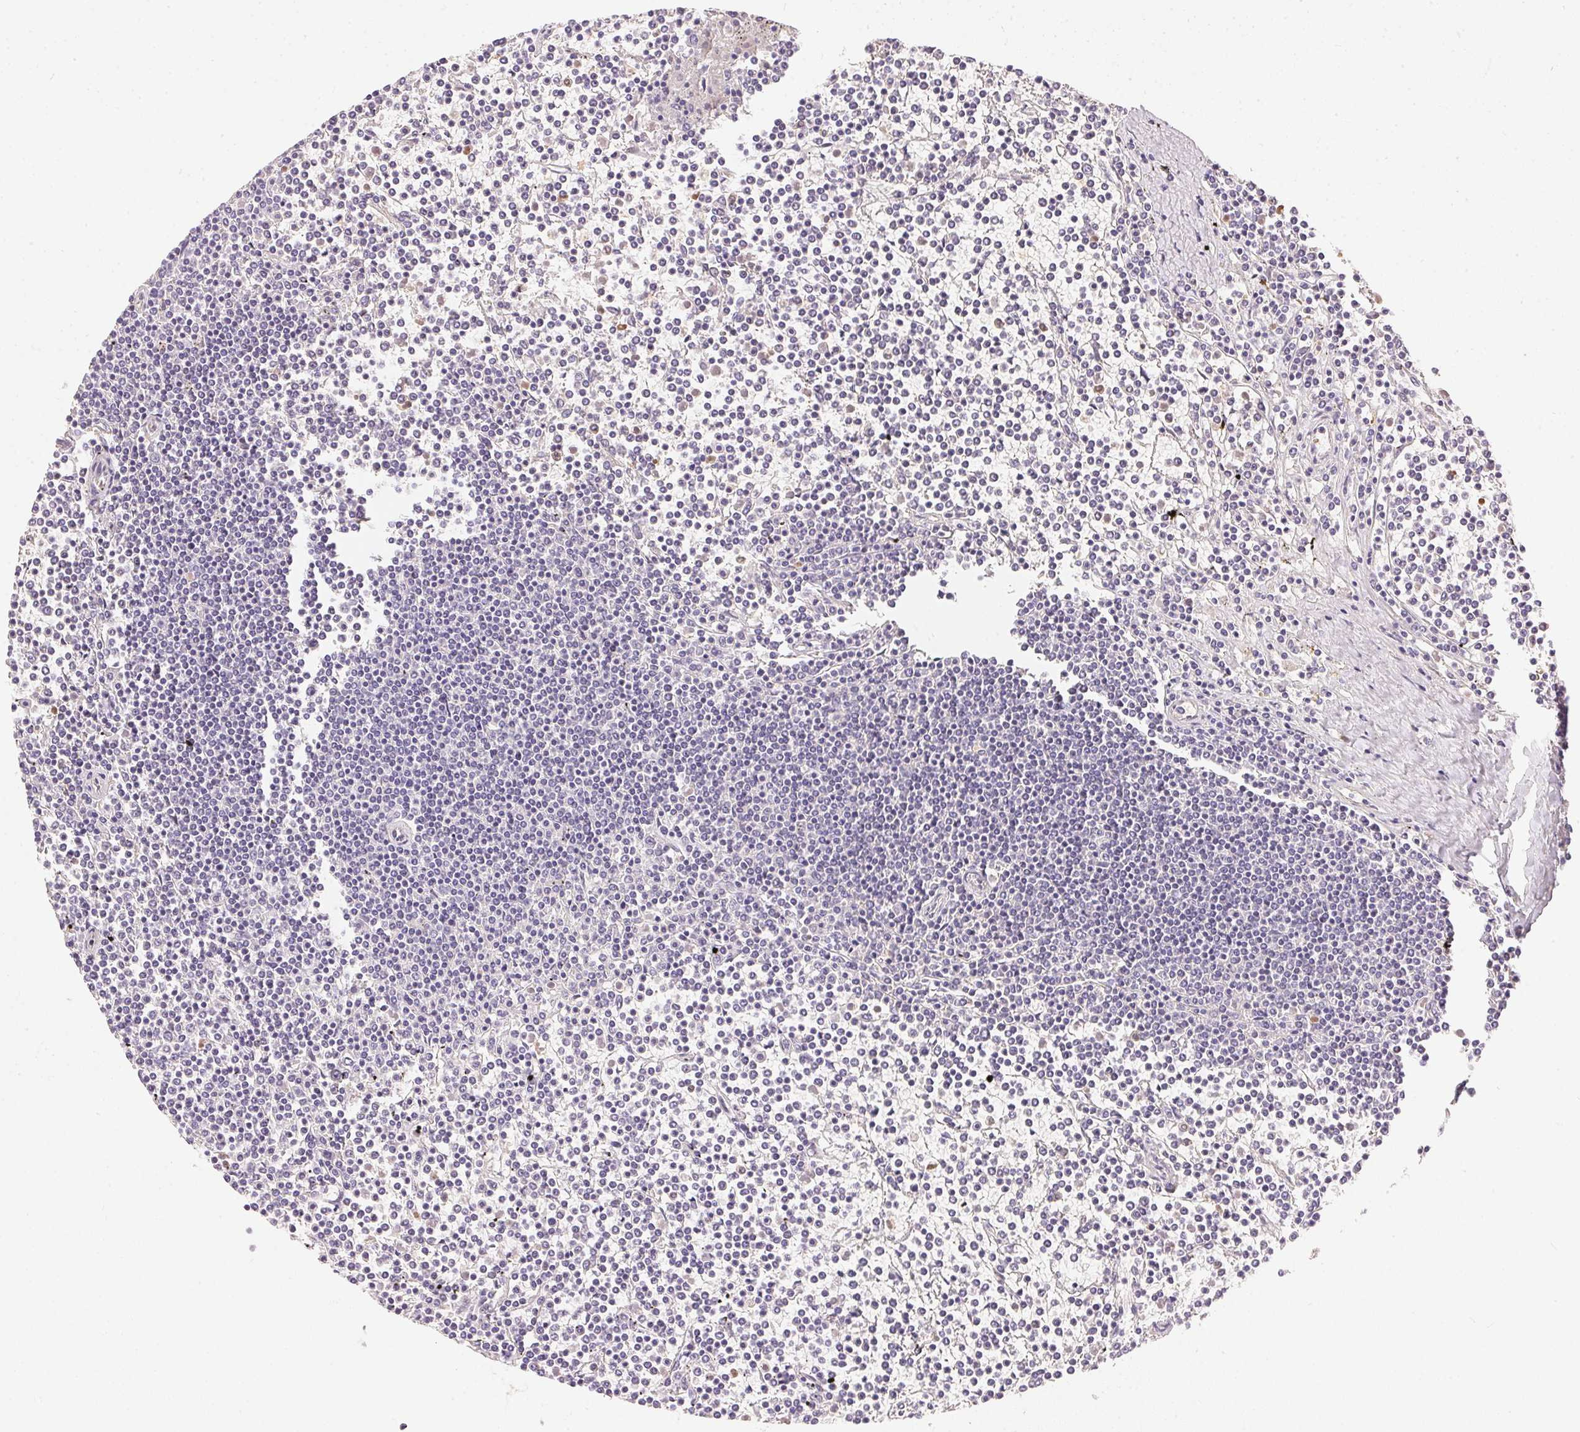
{"staining": {"intensity": "negative", "quantity": "none", "location": "none"}, "tissue": "lymphoma", "cell_type": "Tumor cells", "image_type": "cancer", "snomed": [{"axis": "morphology", "description": "Malignant lymphoma, non-Hodgkin's type, Low grade"}, {"axis": "topography", "description": "Spleen"}], "caption": "The immunohistochemistry (IHC) photomicrograph has no significant expression in tumor cells of low-grade malignant lymphoma, non-Hodgkin's type tissue.", "gene": "S100A3", "patient": {"sex": "female", "age": 19}}